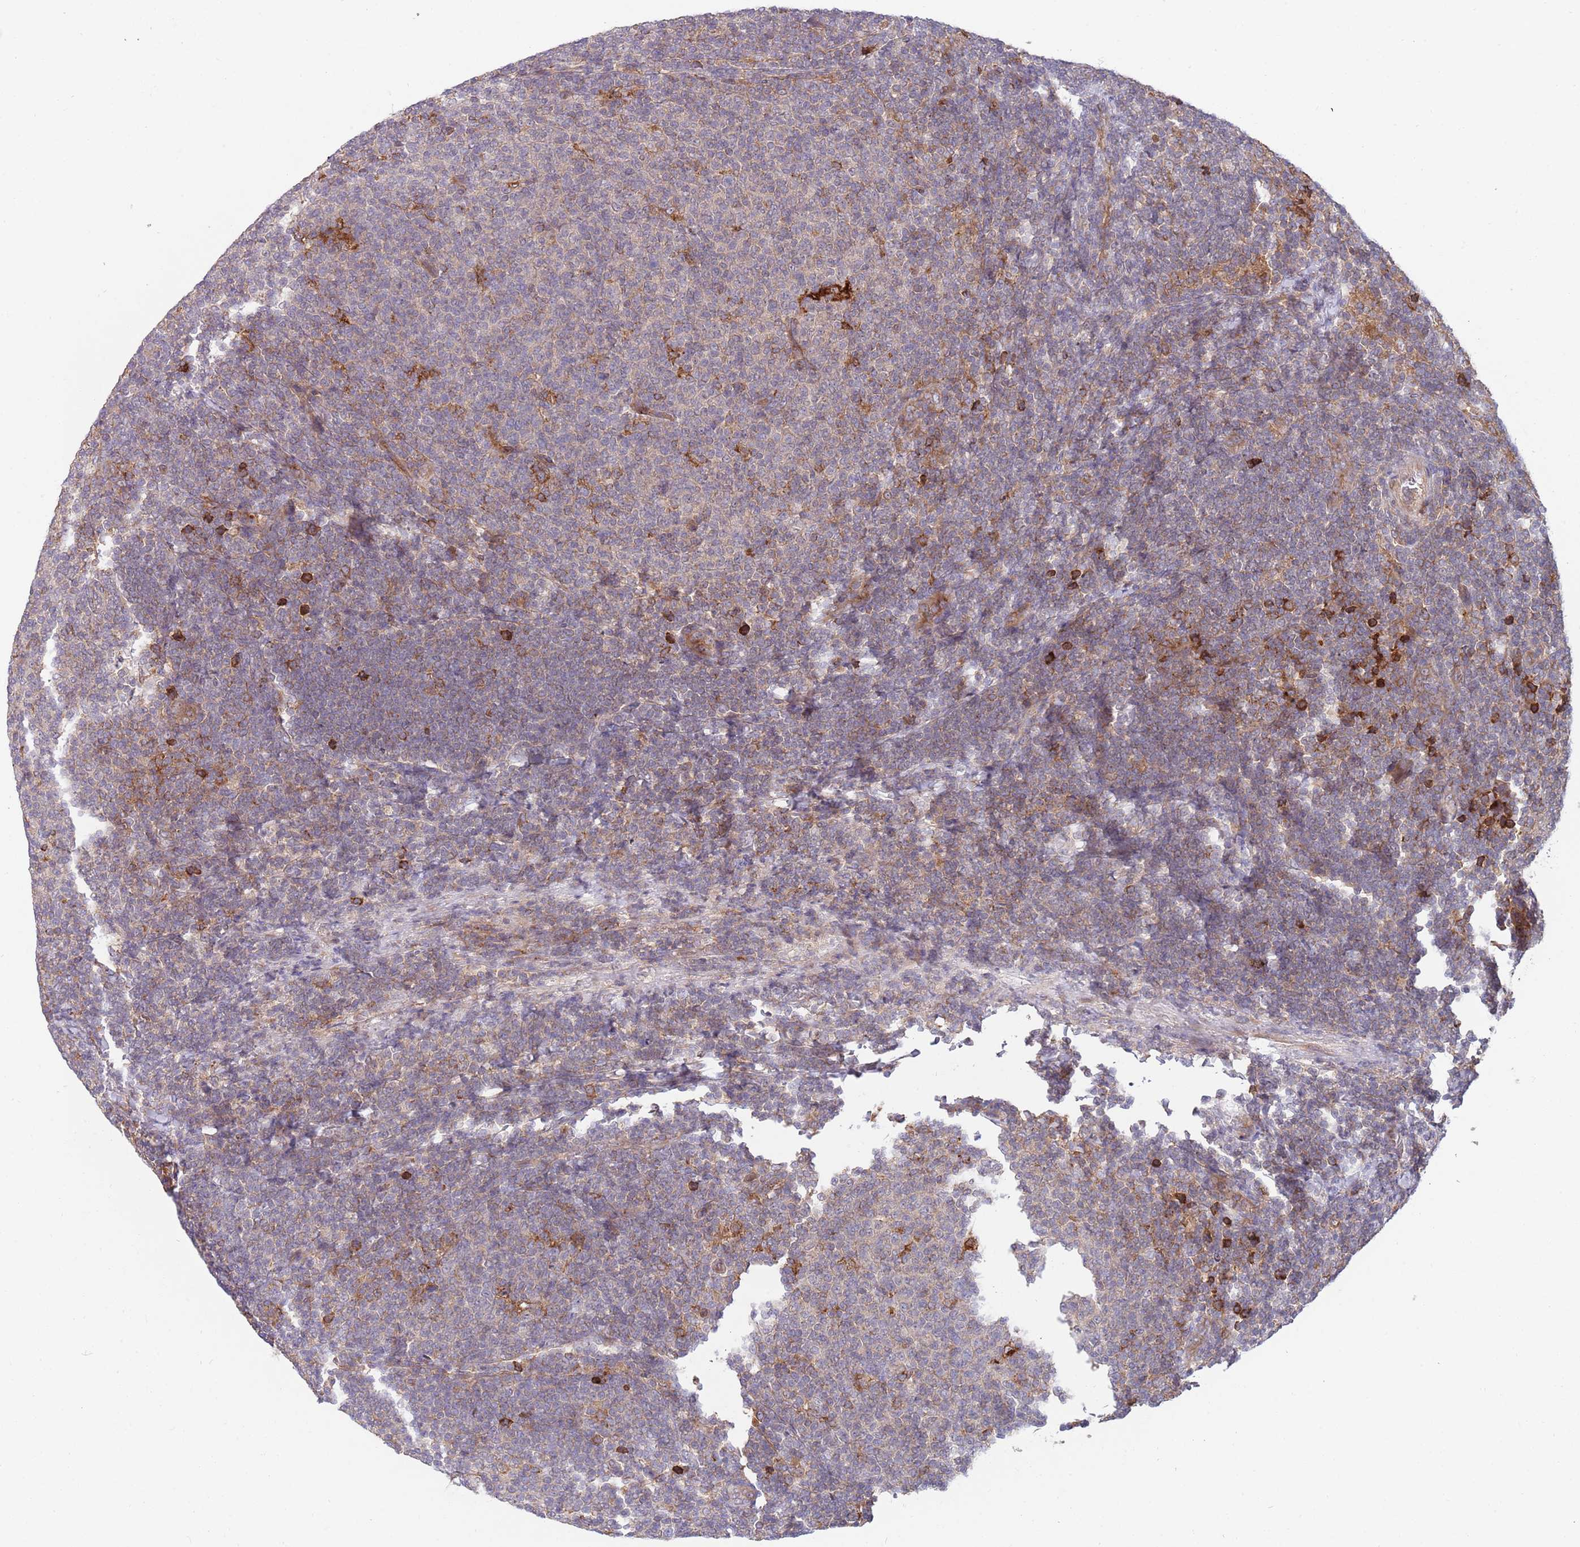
{"staining": {"intensity": "negative", "quantity": "none", "location": "none"}, "tissue": "lymphoma", "cell_type": "Tumor cells", "image_type": "cancer", "snomed": [{"axis": "morphology", "description": "Malignant lymphoma, non-Hodgkin's type, Low grade"}, {"axis": "topography", "description": "Lymph node"}], "caption": "This is a histopathology image of IHC staining of low-grade malignant lymphoma, non-Hodgkin's type, which shows no positivity in tumor cells.", "gene": "BTBD7", "patient": {"sex": "male", "age": 66}}